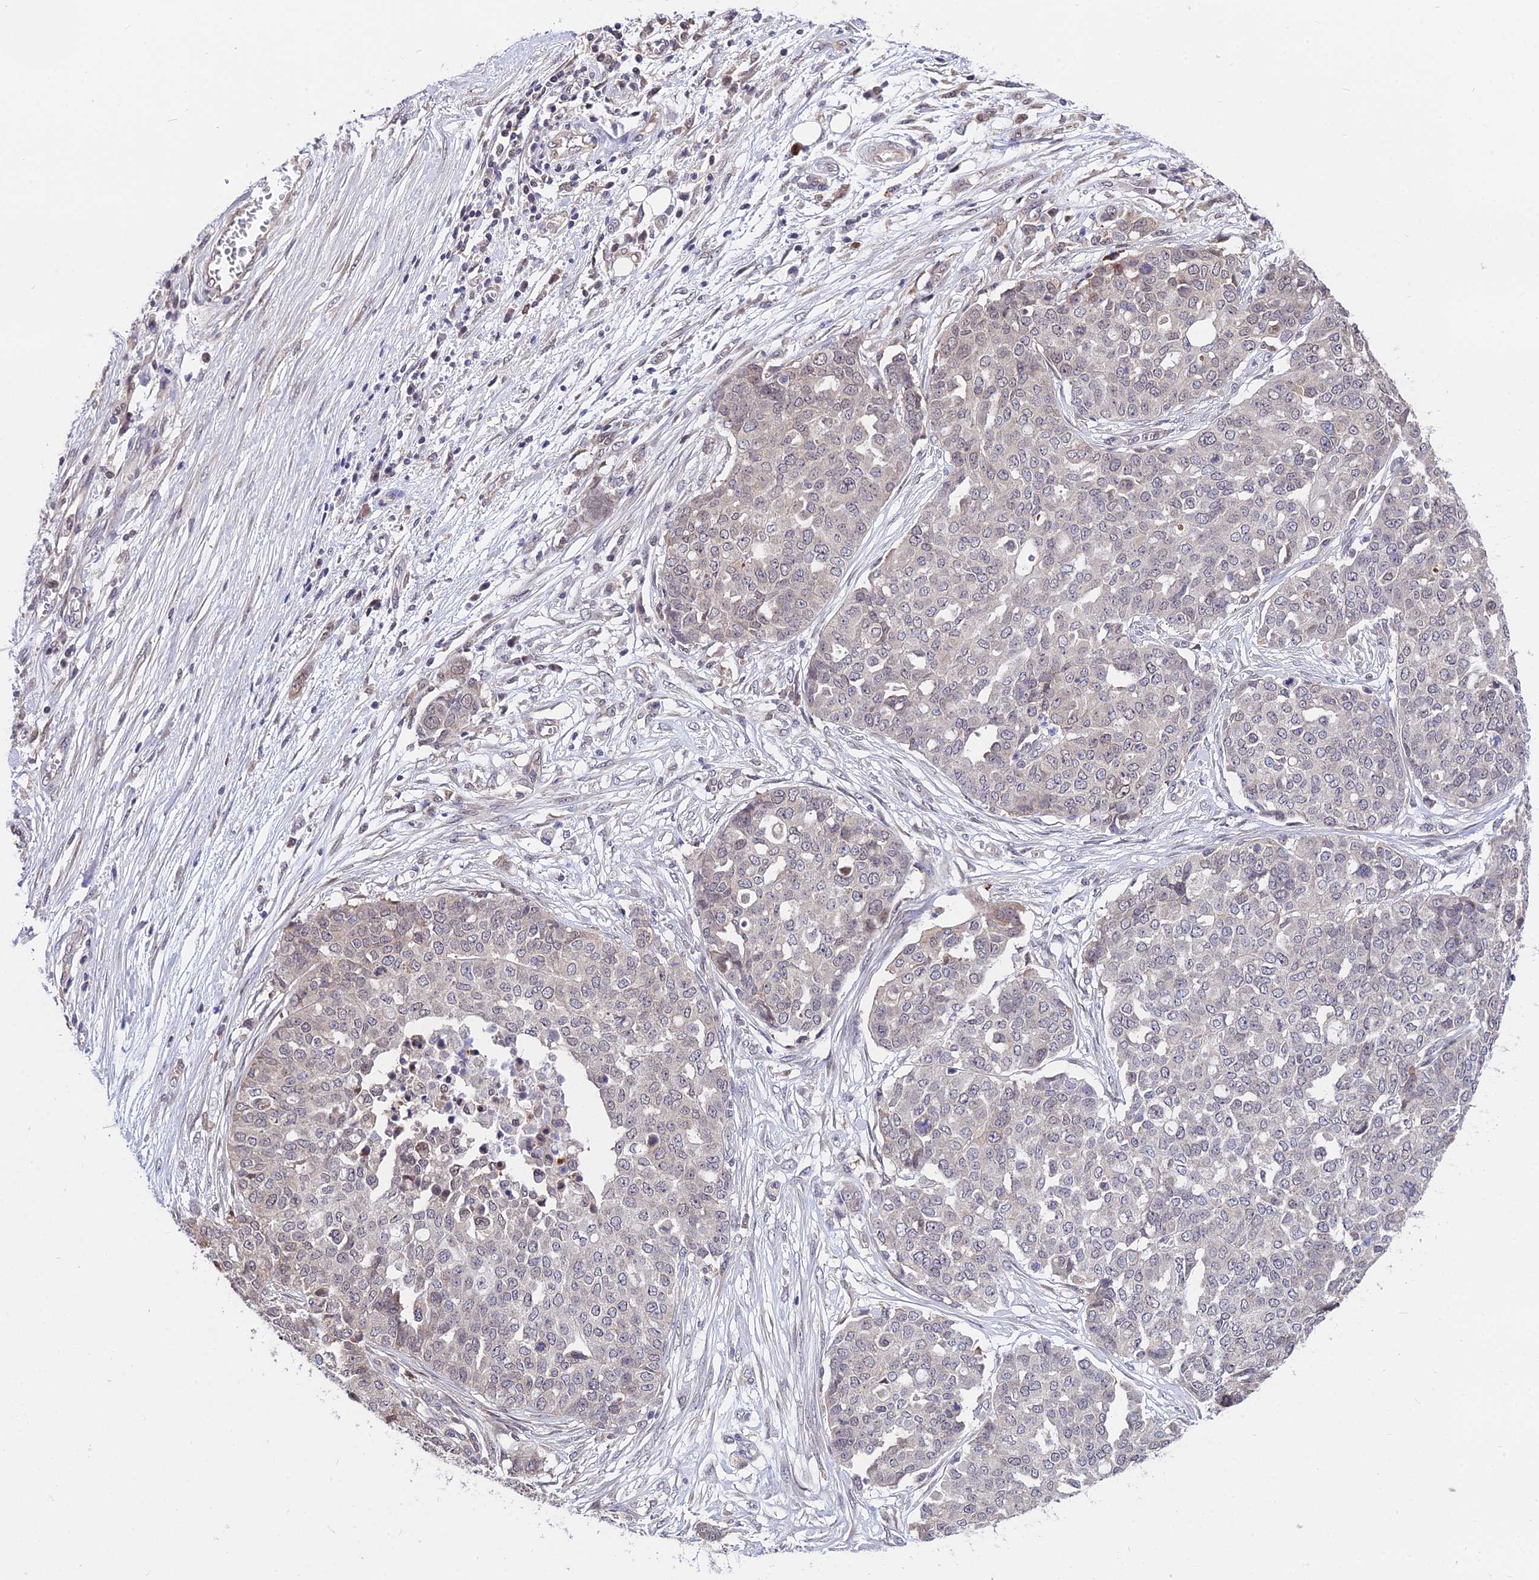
{"staining": {"intensity": "negative", "quantity": "none", "location": "none"}, "tissue": "ovarian cancer", "cell_type": "Tumor cells", "image_type": "cancer", "snomed": [{"axis": "morphology", "description": "Cystadenocarcinoma, serous, NOS"}, {"axis": "topography", "description": "Soft tissue"}, {"axis": "topography", "description": "Ovary"}], "caption": "IHC histopathology image of neoplastic tissue: ovarian cancer stained with DAB (3,3'-diaminobenzidine) shows no significant protein expression in tumor cells.", "gene": "INPP4A", "patient": {"sex": "female", "age": 57}}